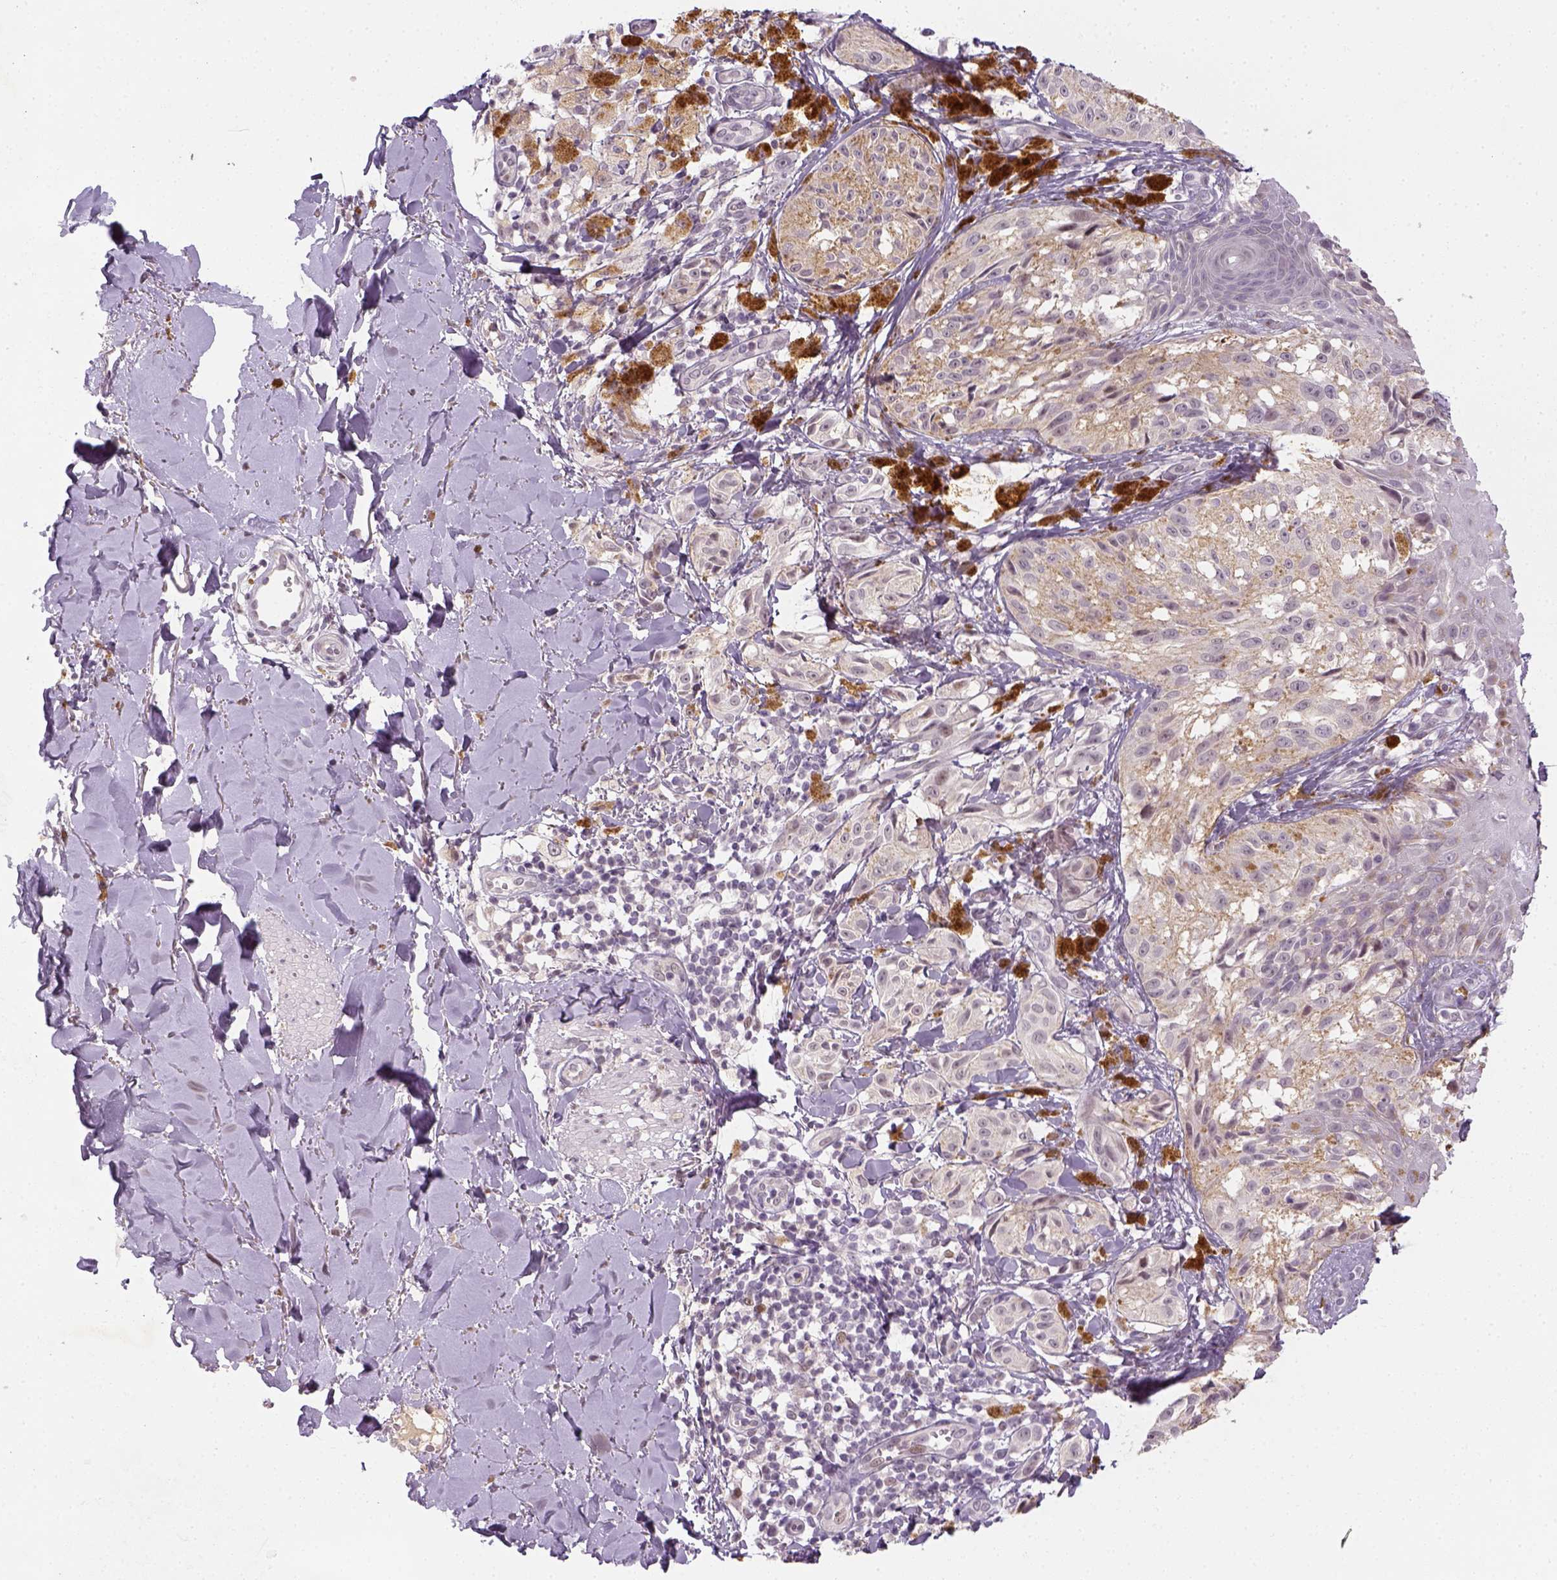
{"staining": {"intensity": "negative", "quantity": "none", "location": "none"}, "tissue": "melanoma", "cell_type": "Tumor cells", "image_type": "cancer", "snomed": [{"axis": "morphology", "description": "Malignant melanoma, NOS"}, {"axis": "topography", "description": "Skin"}], "caption": "Tumor cells show no significant protein staining in malignant melanoma.", "gene": "MAGEB3", "patient": {"sex": "male", "age": 36}}